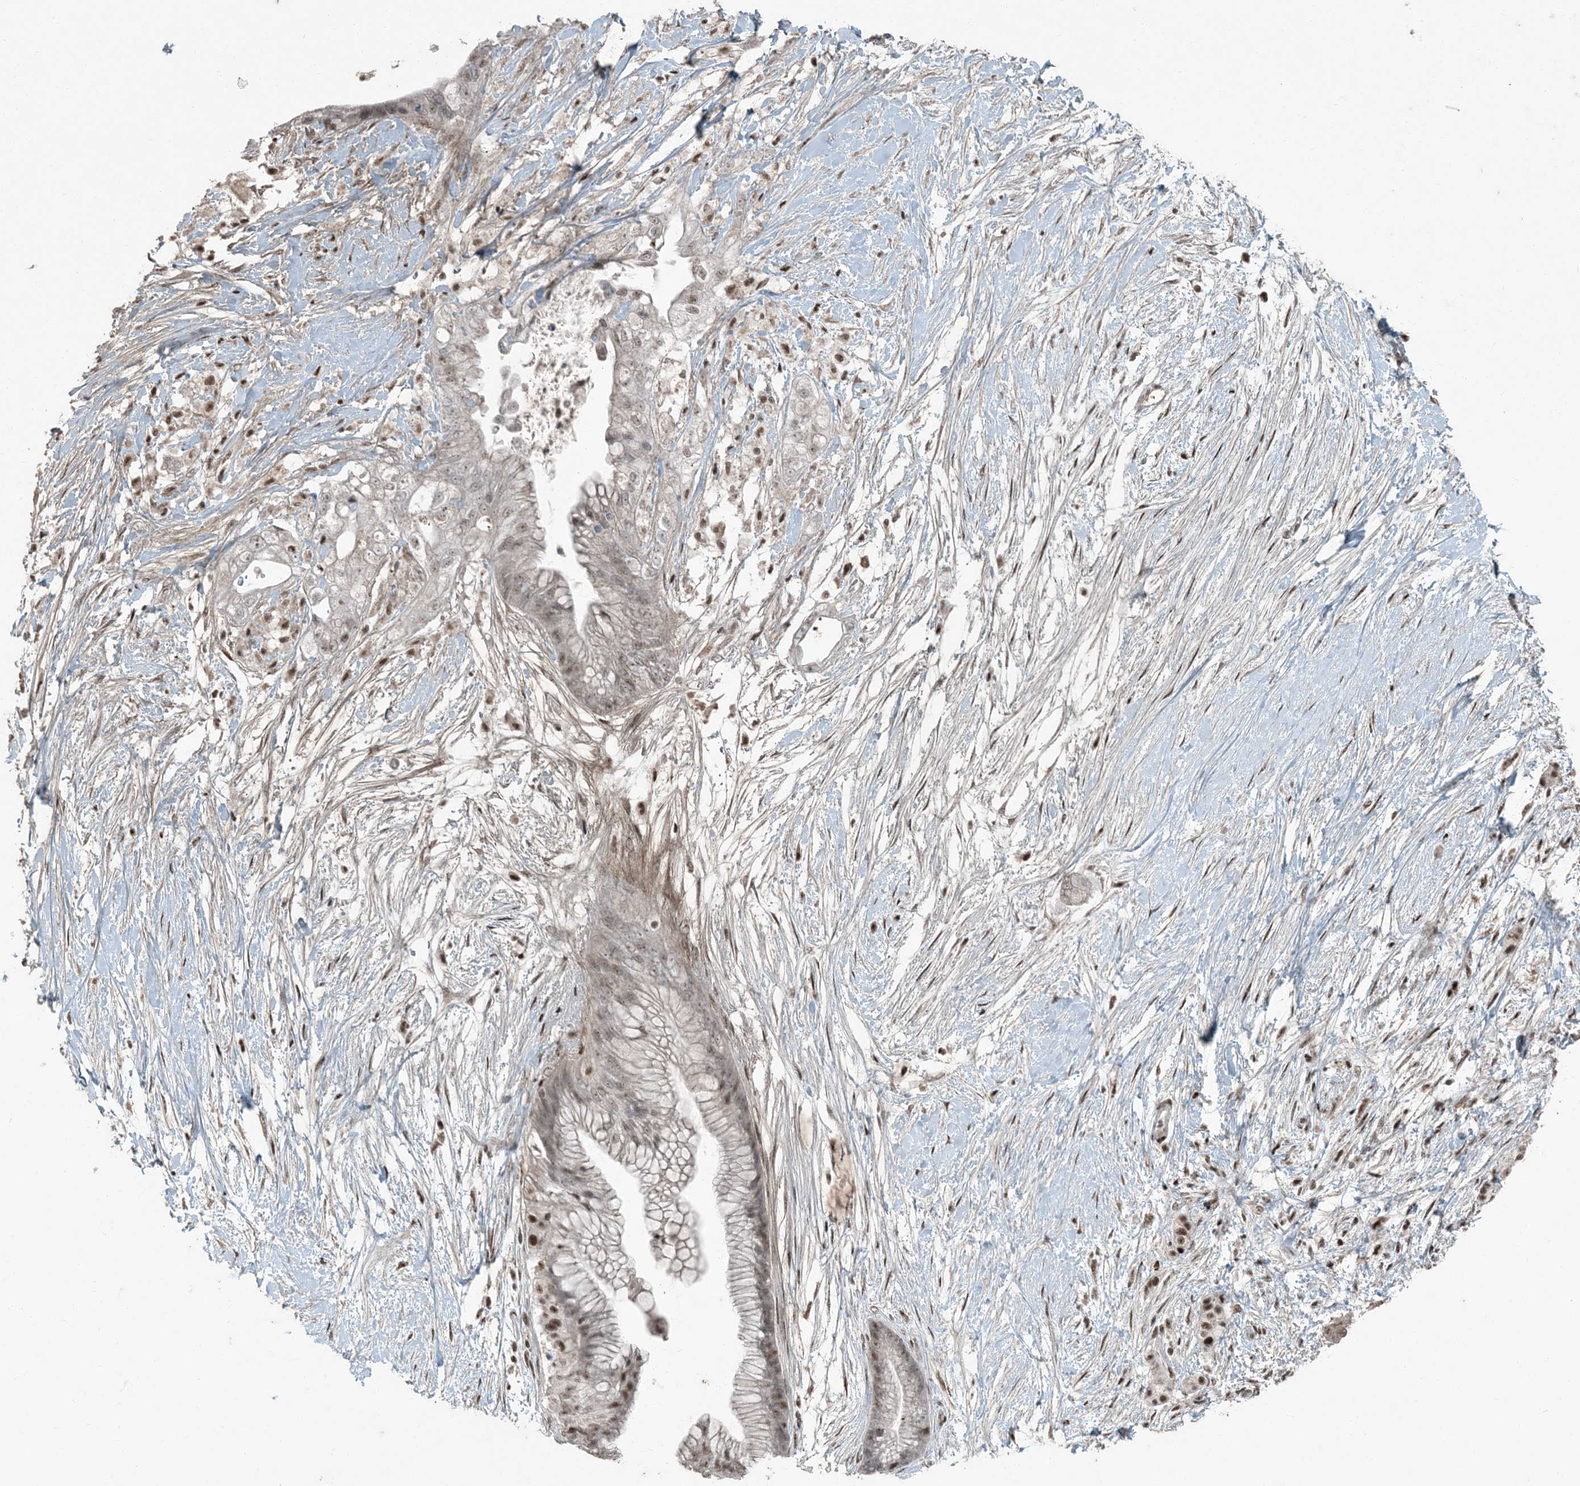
{"staining": {"intensity": "moderate", "quantity": "<25%", "location": "nuclear"}, "tissue": "pancreatic cancer", "cell_type": "Tumor cells", "image_type": "cancer", "snomed": [{"axis": "morphology", "description": "Adenocarcinoma, NOS"}, {"axis": "topography", "description": "Pancreas"}], "caption": "Protein positivity by IHC exhibits moderate nuclear staining in about <25% of tumor cells in pancreatic cancer (adenocarcinoma).", "gene": "TADA2B", "patient": {"sex": "male", "age": 53}}